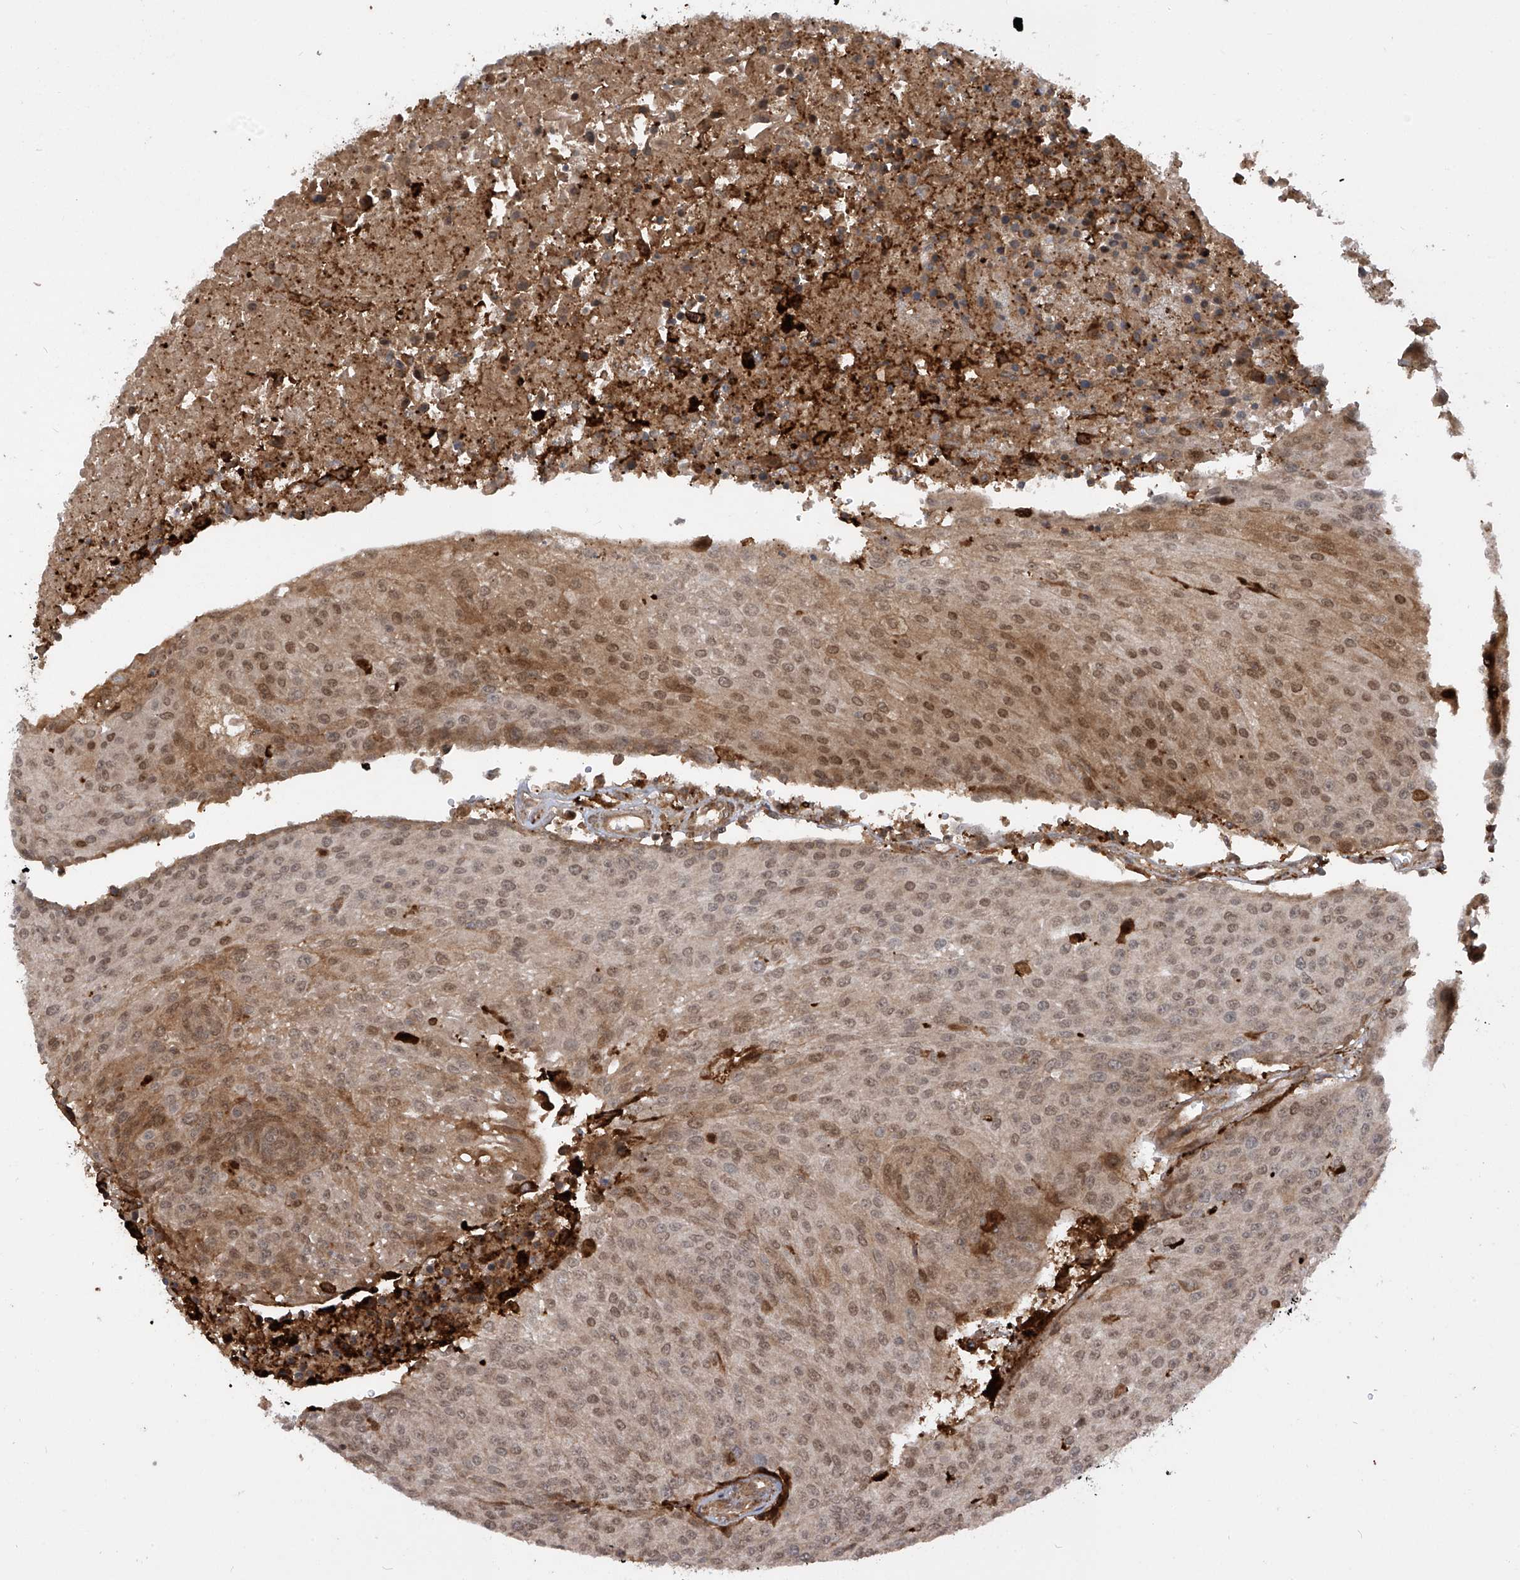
{"staining": {"intensity": "moderate", "quantity": ">75%", "location": "cytoplasmic/membranous,nuclear"}, "tissue": "urothelial cancer", "cell_type": "Tumor cells", "image_type": "cancer", "snomed": [{"axis": "morphology", "description": "Urothelial carcinoma, High grade"}, {"axis": "topography", "description": "Urinary bladder"}], "caption": "A brown stain shows moderate cytoplasmic/membranous and nuclear staining of a protein in urothelial cancer tumor cells. (Brightfield microscopy of DAB IHC at high magnification).", "gene": "ATAD2B", "patient": {"sex": "female", "age": 85}}